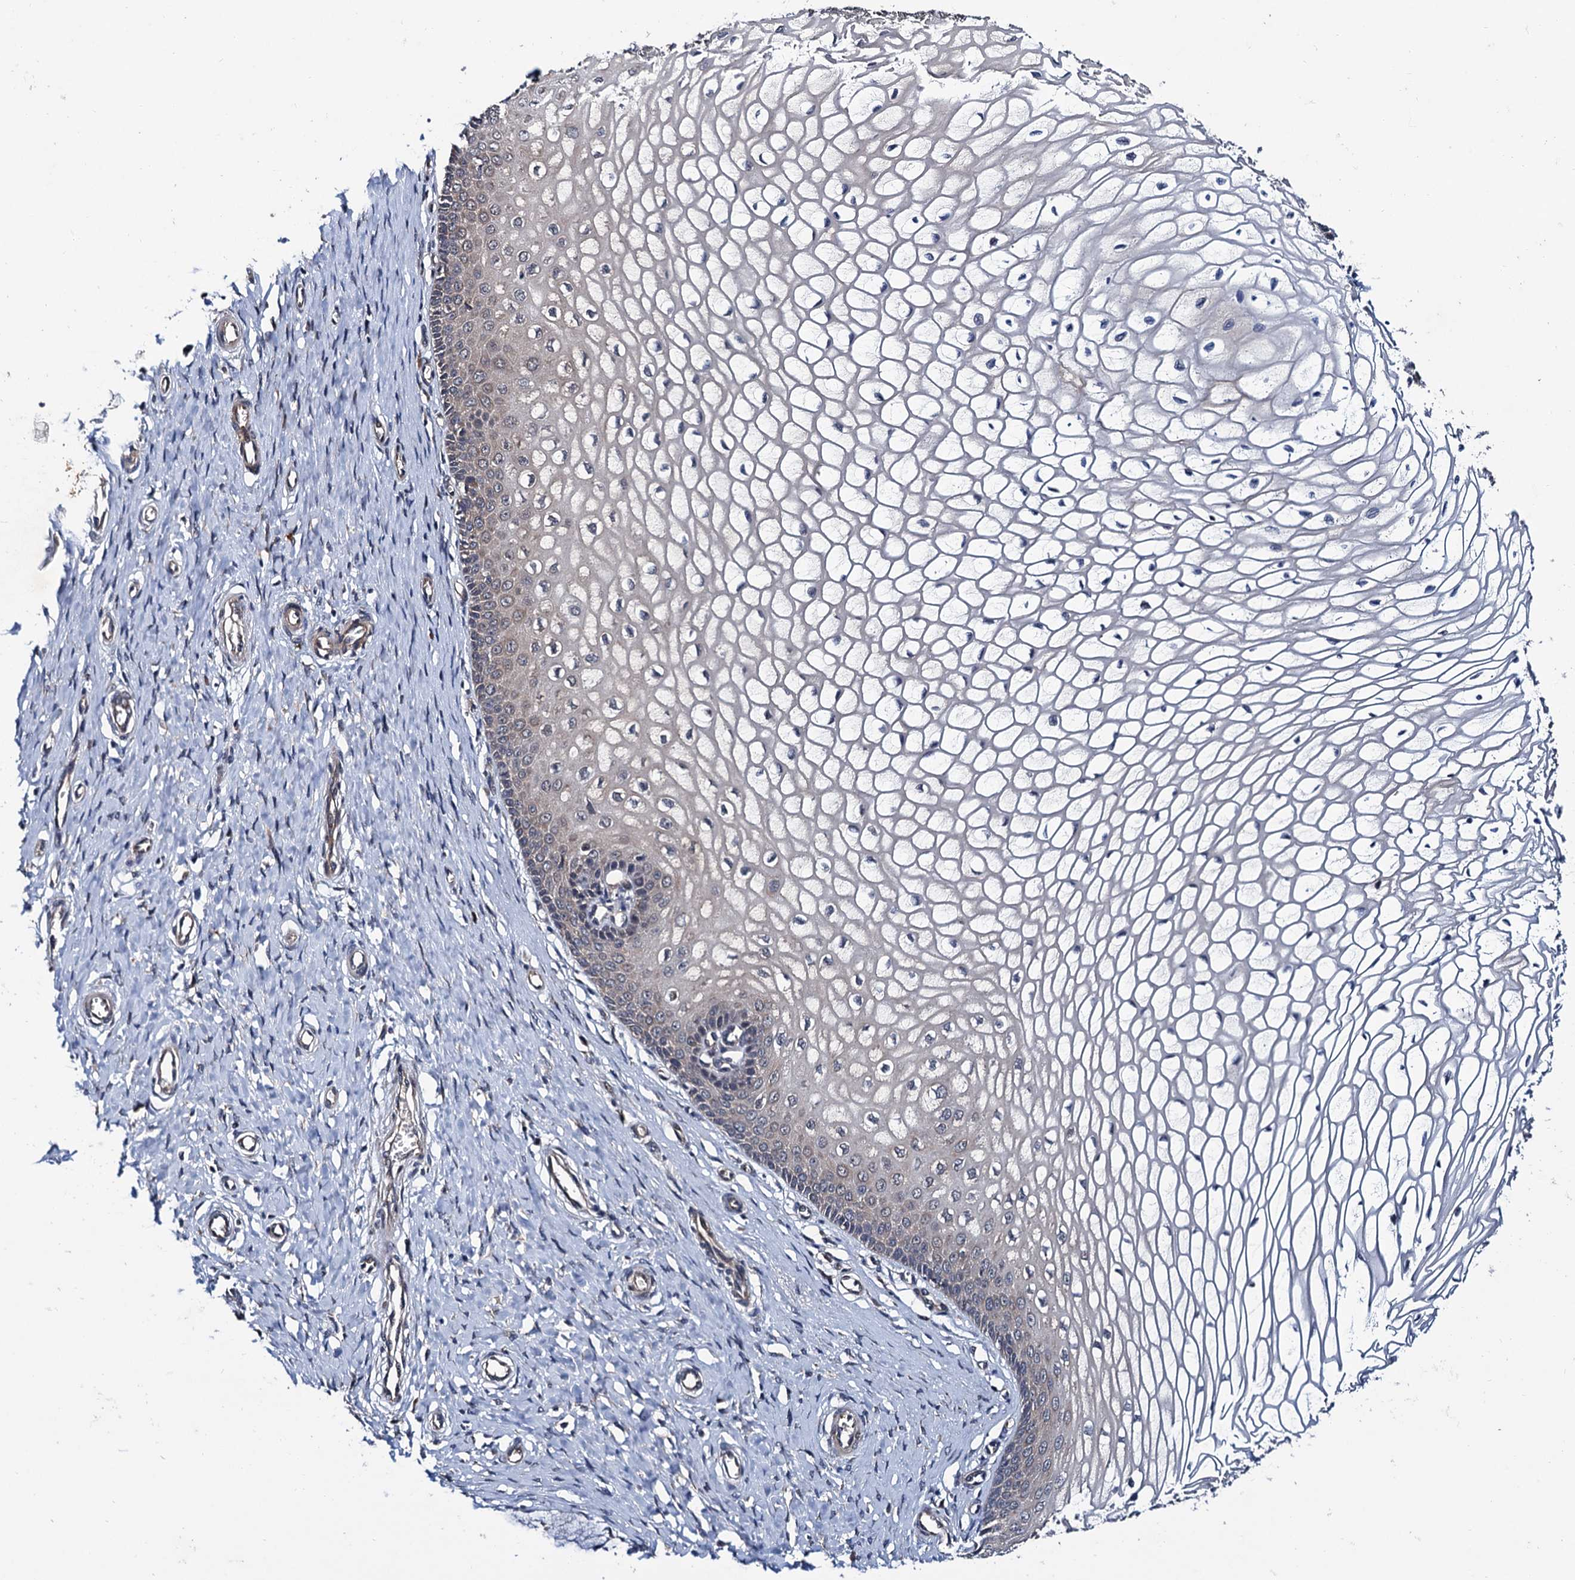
{"staining": {"intensity": "moderate", "quantity": "25%-75%", "location": "cytoplasmic/membranous"}, "tissue": "cervix", "cell_type": "Glandular cells", "image_type": "normal", "snomed": [{"axis": "morphology", "description": "Normal tissue, NOS"}, {"axis": "topography", "description": "Cervix"}], "caption": "Immunohistochemistry (IHC) image of unremarkable human cervix stained for a protein (brown), which displays medium levels of moderate cytoplasmic/membranous positivity in approximately 25%-75% of glandular cells.", "gene": "NAA16", "patient": {"sex": "female", "age": 55}}